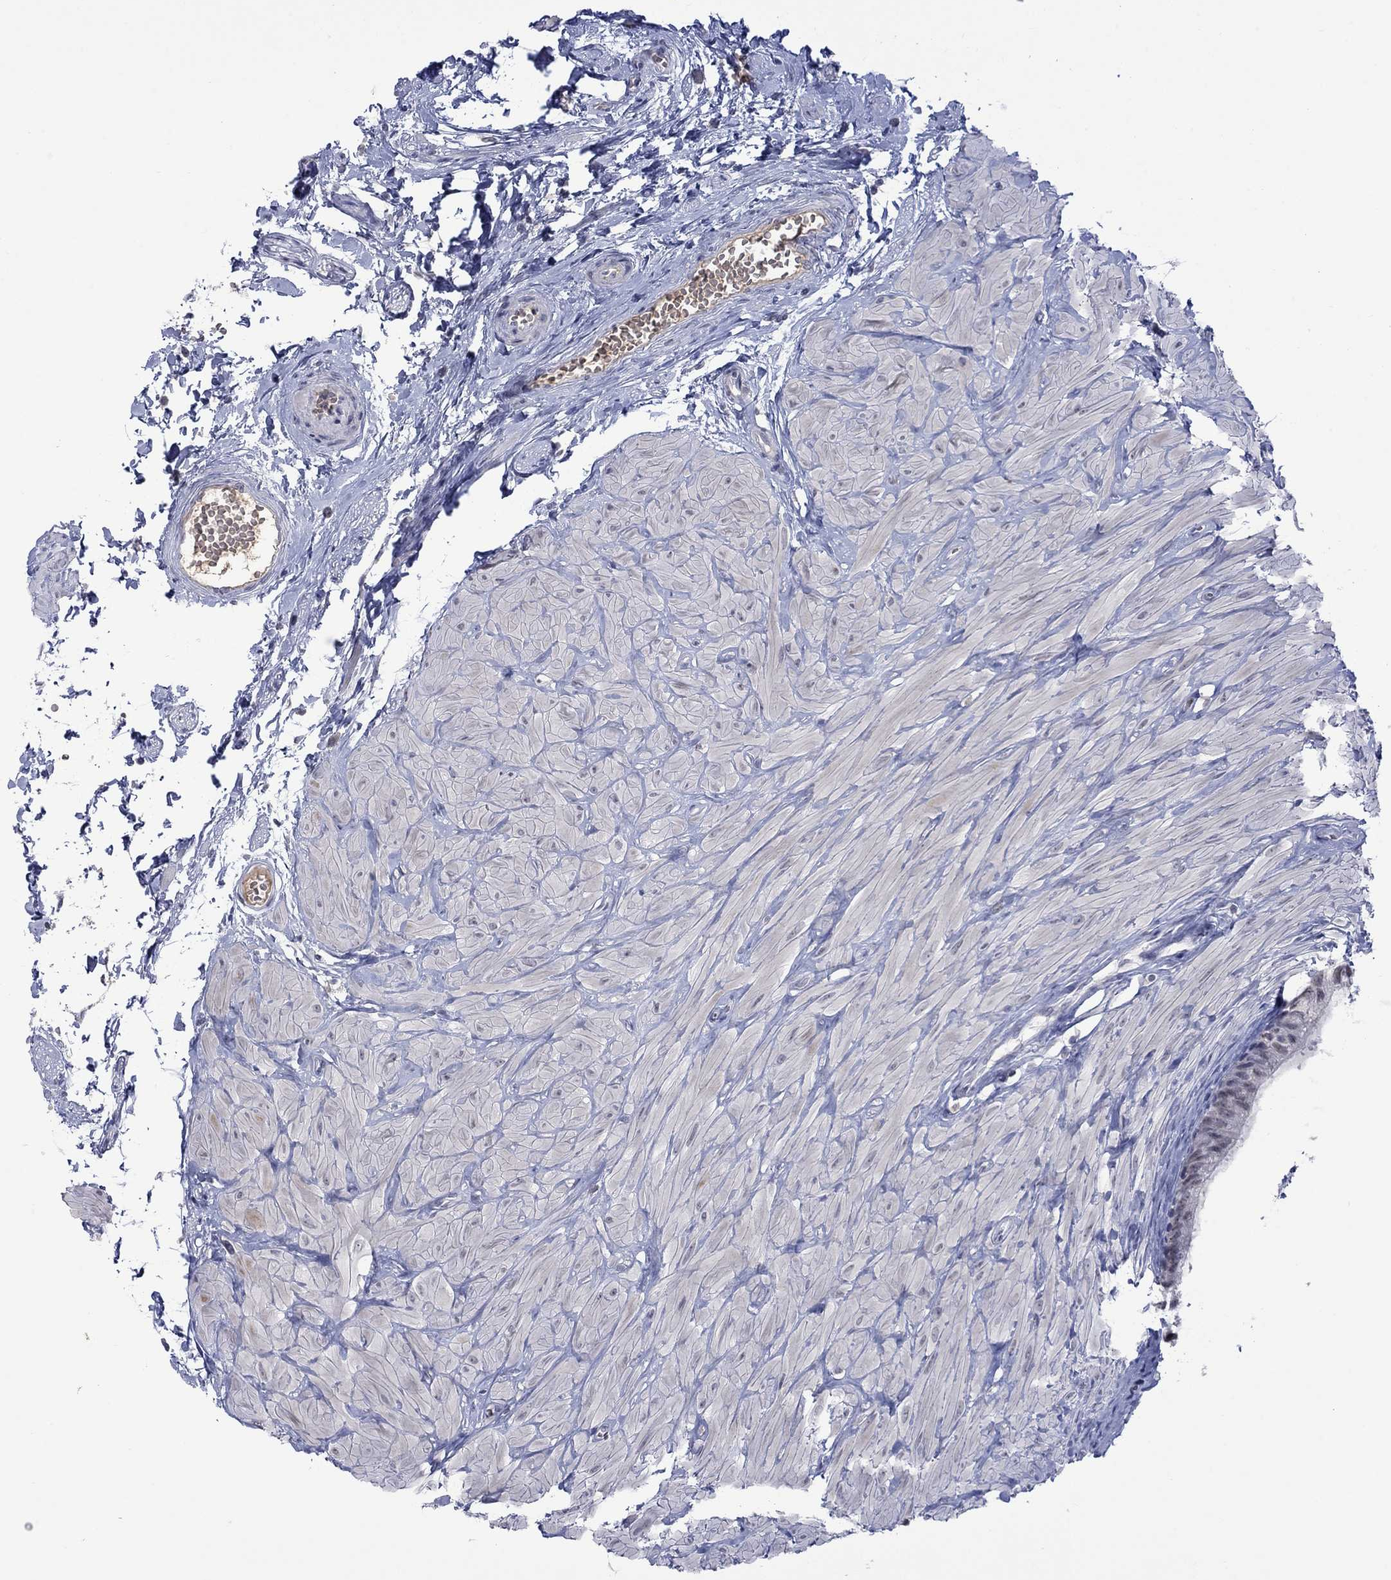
{"staining": {"intensity": "negative", "quantity": "none", "location": "none"}, "tissue": "epididymis", "cell_type": "Glandular cells", "image_type": "normal", "snomed": [{"axis": "morphology", "description": "Normal tissue, NOS"}, {"axis": "topography", "description": "Epididymis"}, {"axis": "topography", "description": "Vas deferens"}], "caption": "Image shows no significant protein expression in glandular cells of normal epididymis.", "gene": "NSMF", "patient": {"sex": "male", "age": 23}}